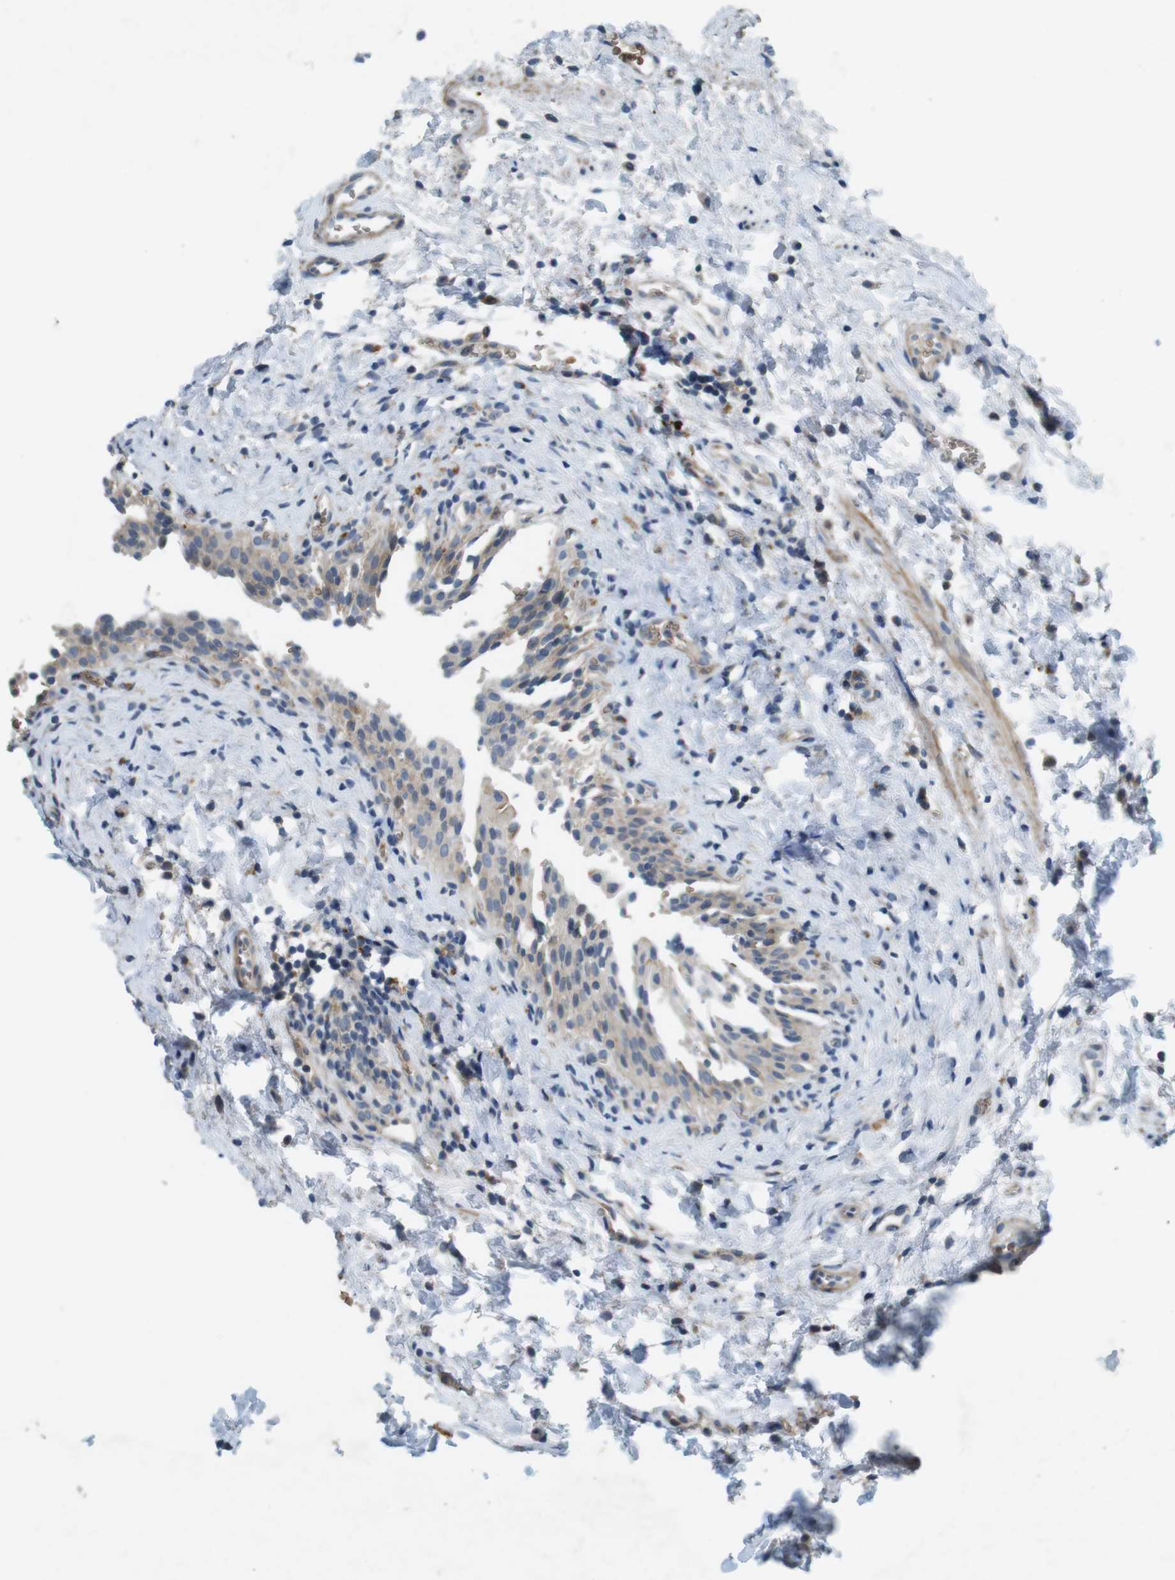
{"staining": {"intensity": "weak", "quantity": ">75%", "location": "cytoplasmic/membranous"}, "tissue": "urinary bladder", "cell_type": "Urothelial cells", "image_type": "normal", "snomed": [{"axis": "morphology", "description": "Normal tissue, NOS"}, {"axis": "topography", "description": "Urinary bladder"}], "caption": "Immunohistochemical staining of benign urinary bladder demonstrates weak cytoplasmic/membranous protein expression in approximately >75% of urothelial cells. (Brightfield microscopy of DAB IHC at high magnification).", "gene": "TYW1", "patient": {"sex": "male", "age": 51}}